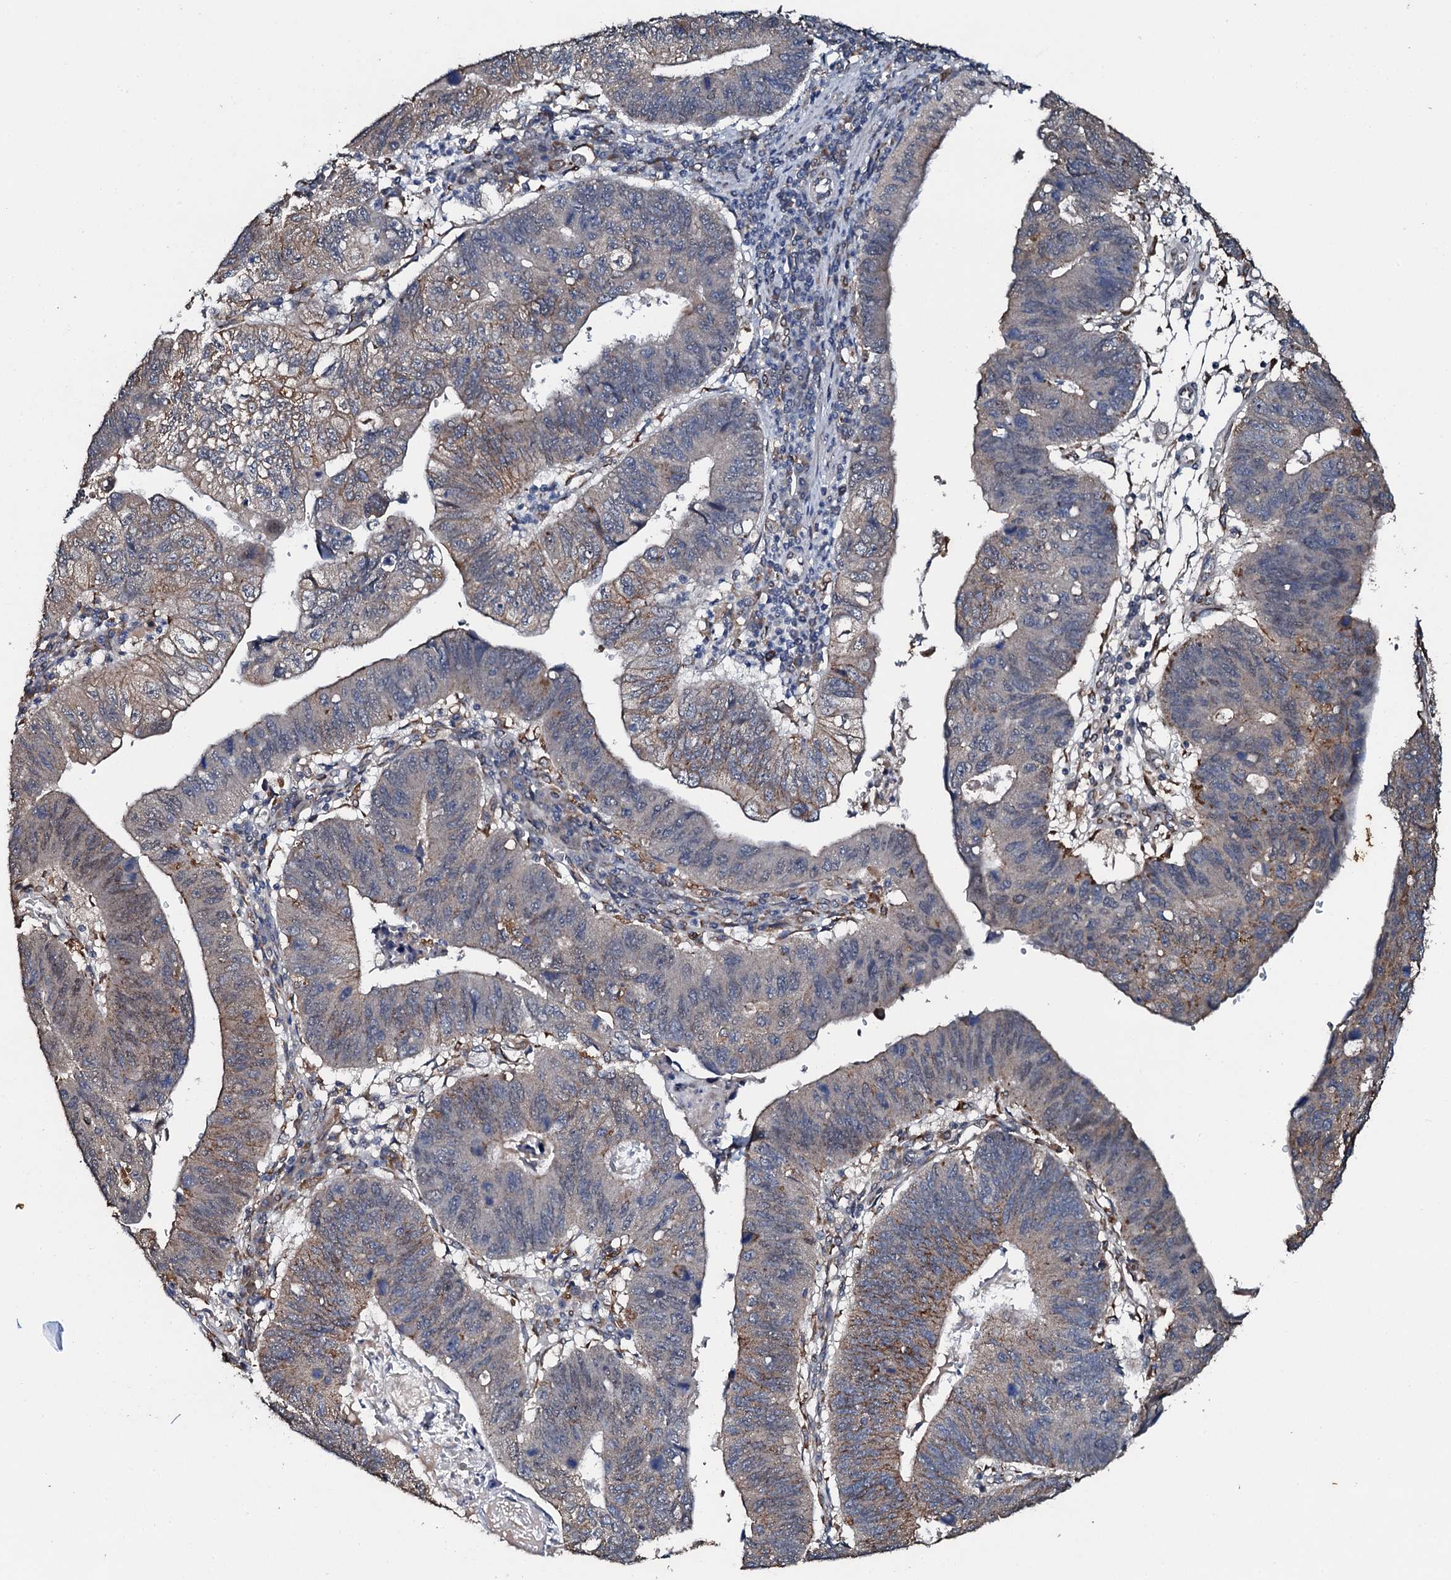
{"staining": {"intensity": "negative", "quantity": "none", "location": "none"}, "tissue": "stomach cancer", "cell_type": "Tumor cells", "image_type": "cancer", "snomed": [{"axis": "morphology", "description": "Adenocarcinoma, NOS"}, {"axis": "topography", "description": "Stomach"}], "caption": "High magnification brightfield microscopy of stomach adenocarcinoma stained with DAB (3,3'-diaminobenzidine) (brown) and counterstained with hematoxylin (blue): tumor cells show no significant staining.", "gene": "ADAMTS10", "patient": {"sex": "male", "age": 59}}